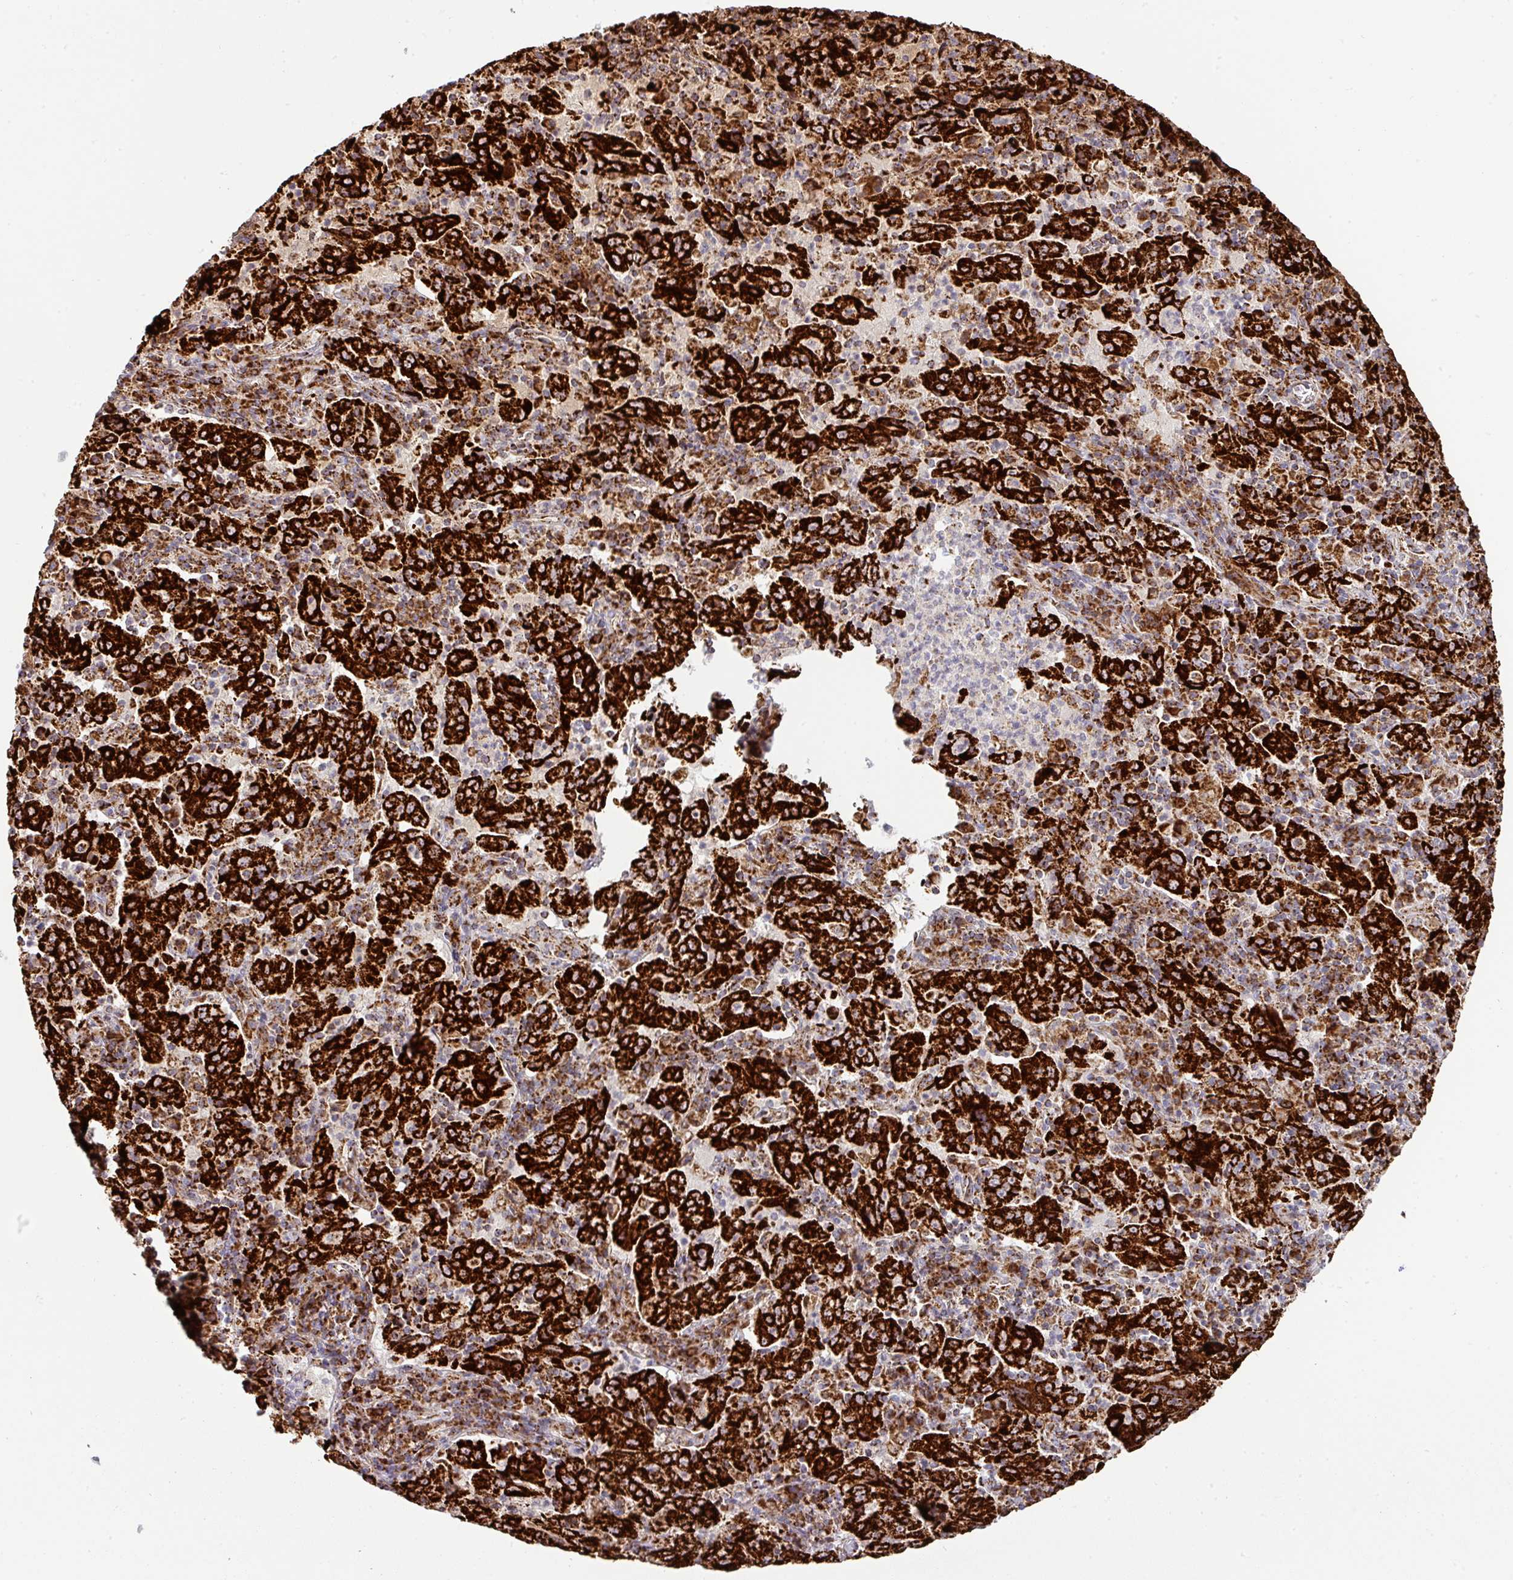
{"staining": {"intensity": "strong", "quantity": ">75%", "location": "cytoplasmic/membranous"}, "tissue": "pancreatic cancer", "cell_type": "Tumor cells", "image_type": "cancer", "snomed": [{"axis": "morphology", "description": "Adenocarcinoma, NOS"}, {"axis": "topography", "description": "Pancreas"}], "caption": "Pancreatic adenocarcinoma stained for a protein (brown) displays strong cytoplasmic/membranous positive staining in approximately >75% of tumor cells.", "gene": "TRAP1", "patient": {"sex": "male", "age": 63}}